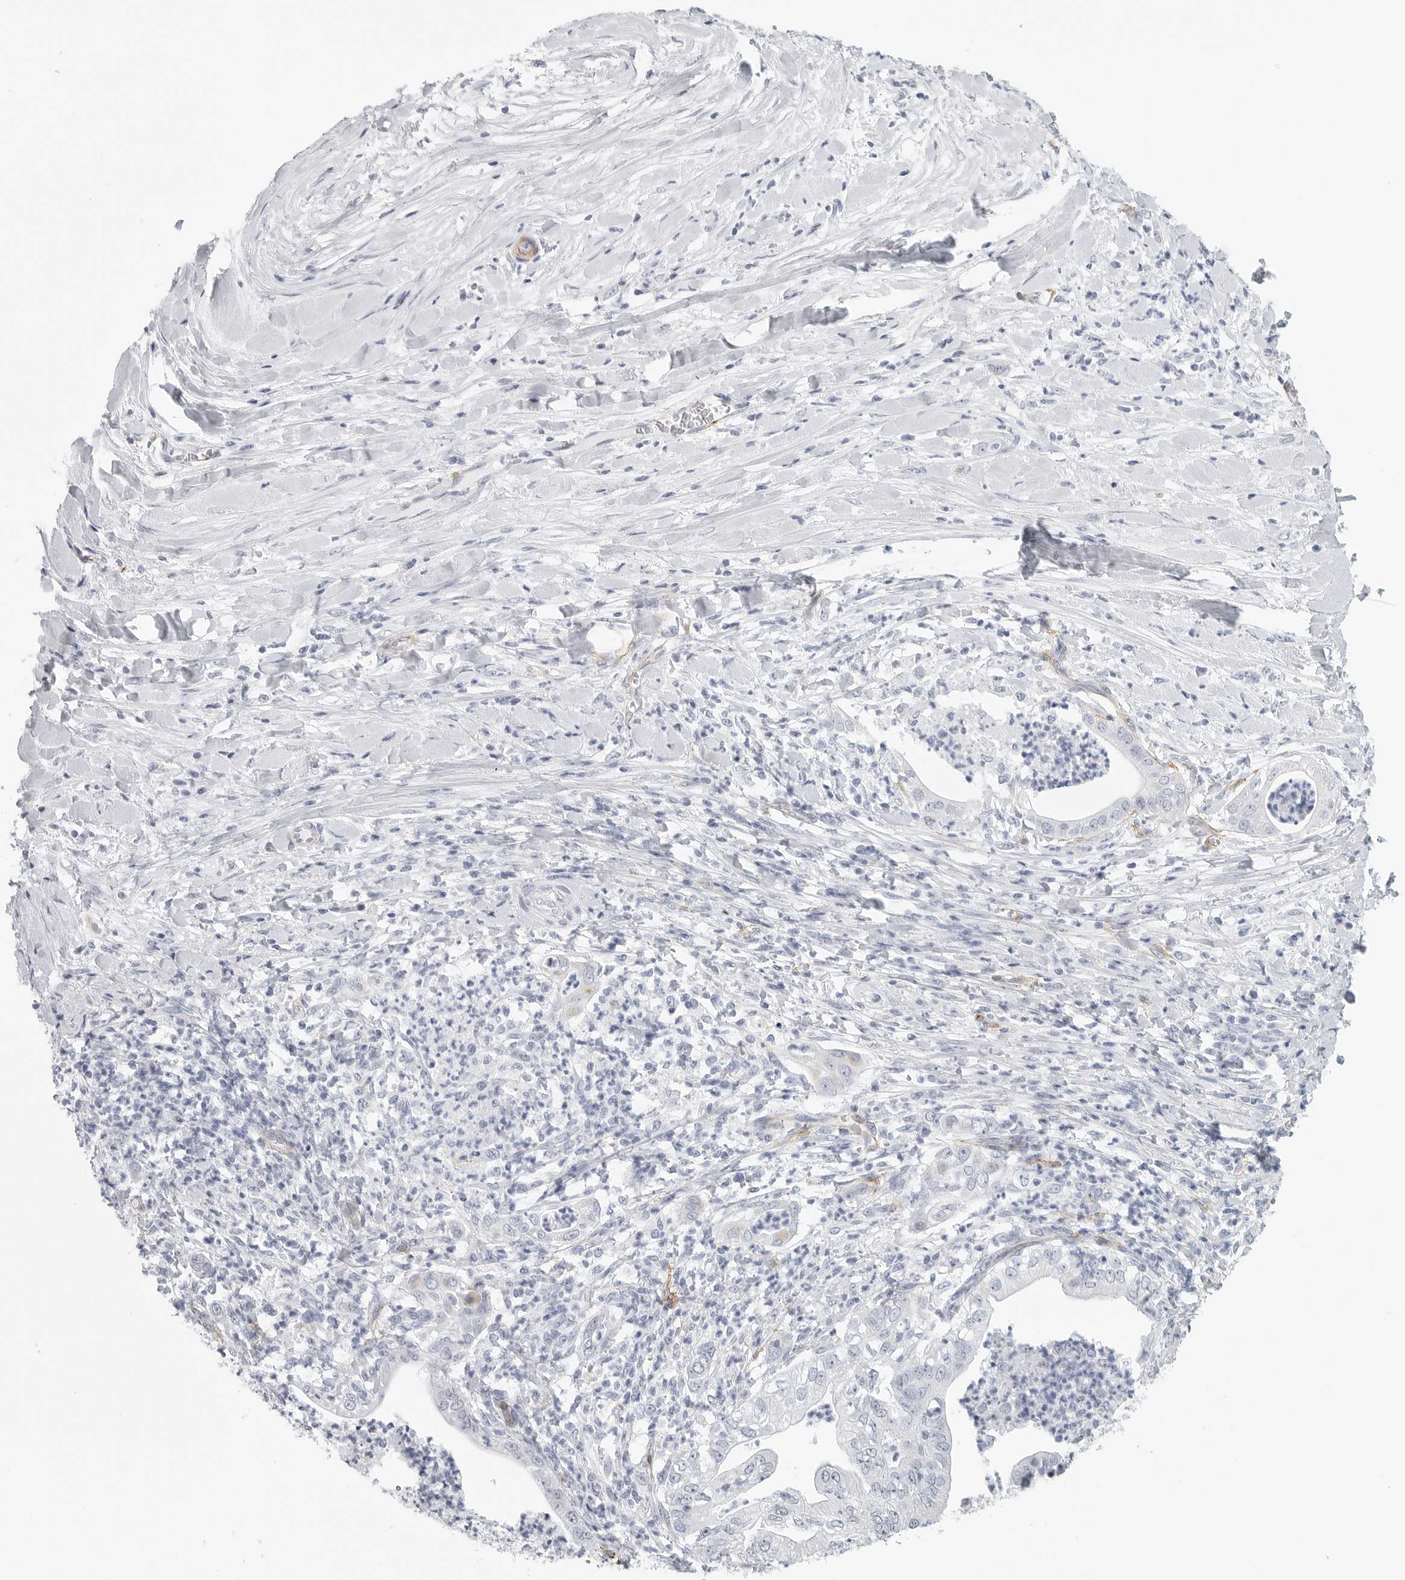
{"staining": {"intensity": "negative", "quantity": "none", "location": "none"}, "tissue": "pancreatic cancer", "cell_type": "Tumor cells", "image_type": "cancer", "snomed": [{"axis": "morphology", "description": "Adenocarcinoma, NOS"}, {"axis": "topography", "description": "Pancreas"}], "caption": "Tumor cells are negative for brown protein staining in pancreatic cancer (adenocarcinoma). (DAB IHC with hematoxylin counter stain).", "gene": "TNR", "patient": {"sex": "female", "age": 78}}